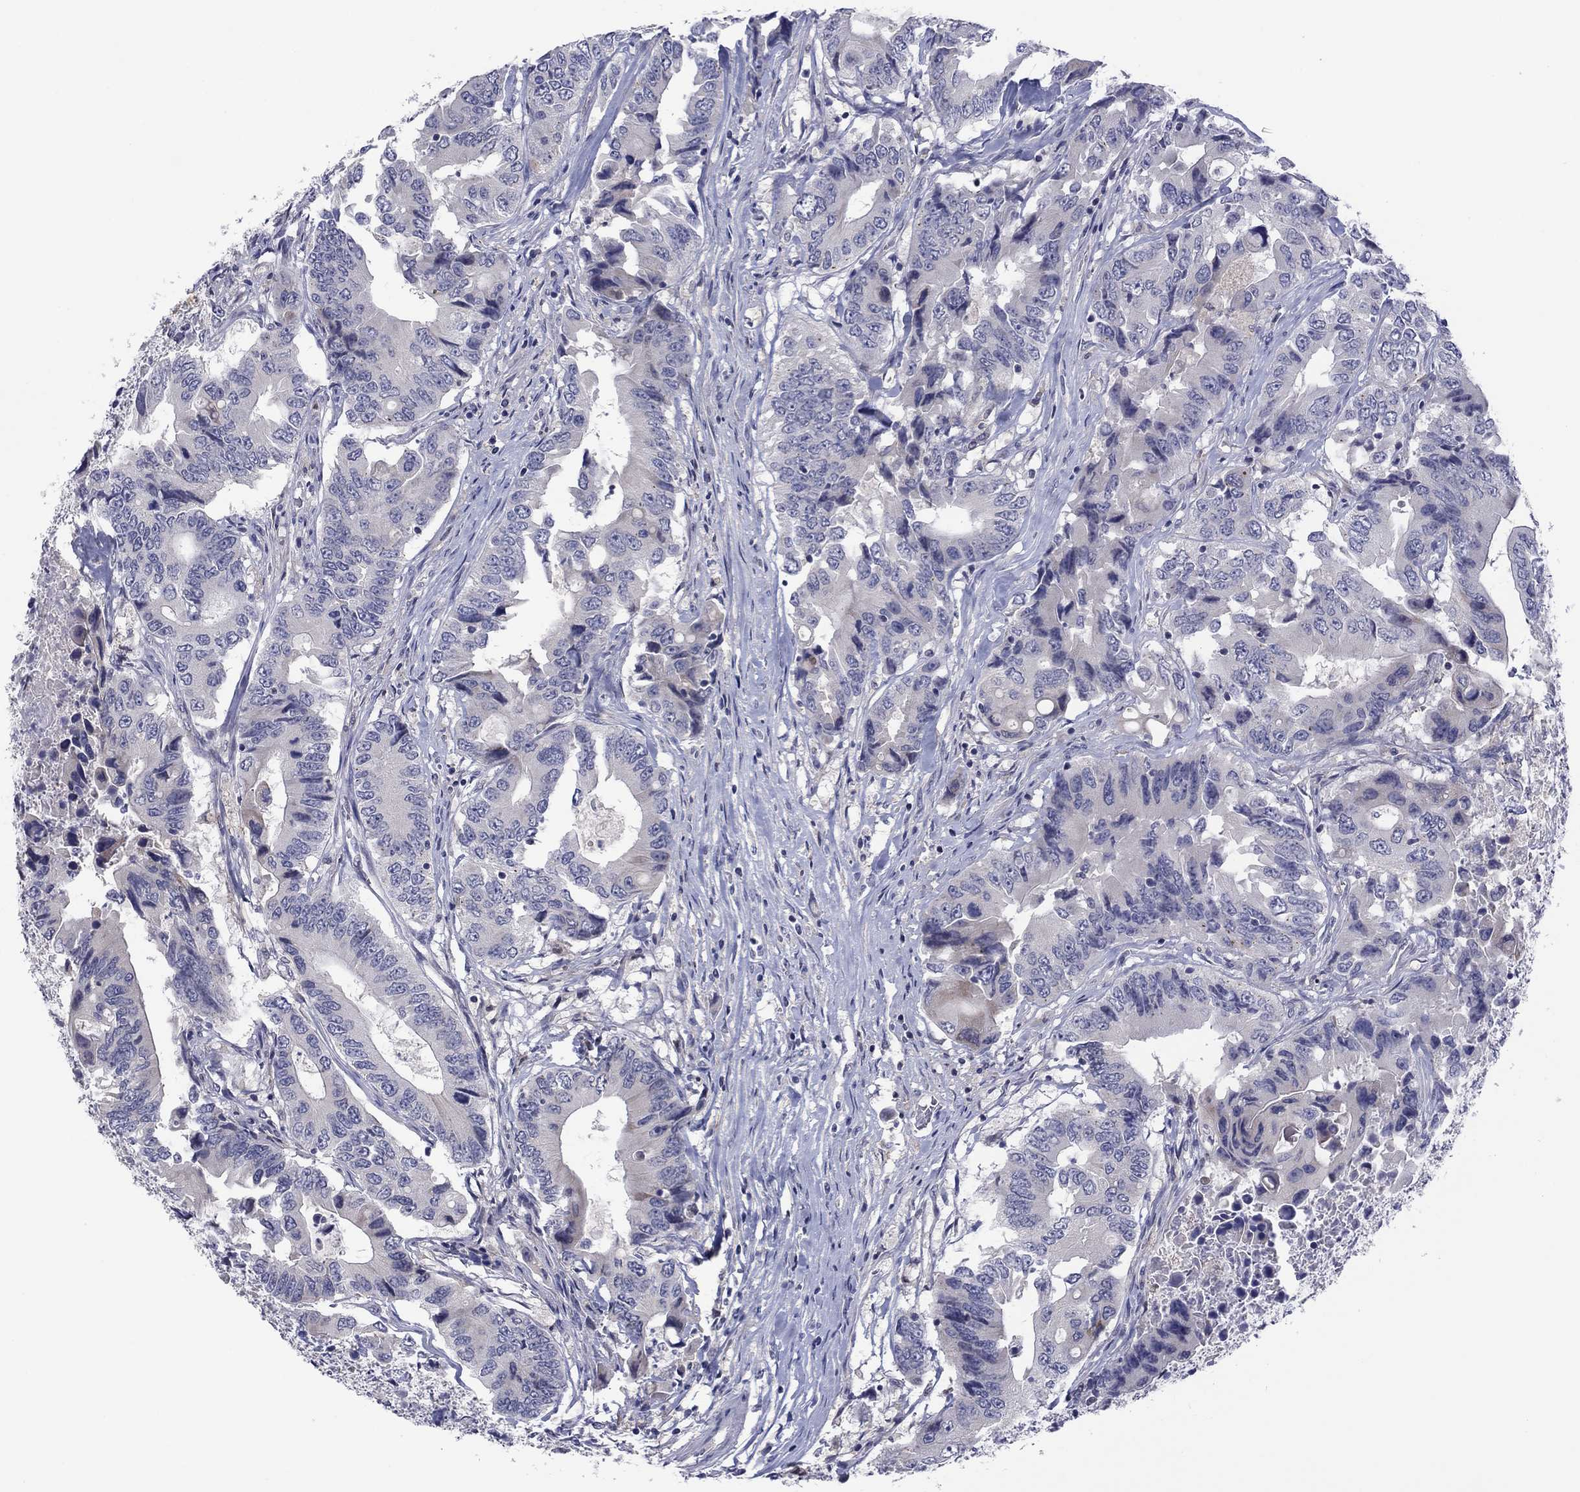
{"staining": {"intensity": "negative", "quantity": "none", "location": "none"}, "tissue": "colorectal cancer", "cell_type": "Tumor cells", "image_type": "cancer", "snomed": [{"axis": "morphology", "description": "Adenocarcinoma, NOS"}, {"axis": "topography", "description": "Colon"}], "caption": "Immunohistochemistry (IHC) photomicrograph of colorectal cancer stained for a protein (brown), which reveals no positivity in tumor cells.", "gene": "CYP2B6", "patient": {"sex": "female", "age": 90}}